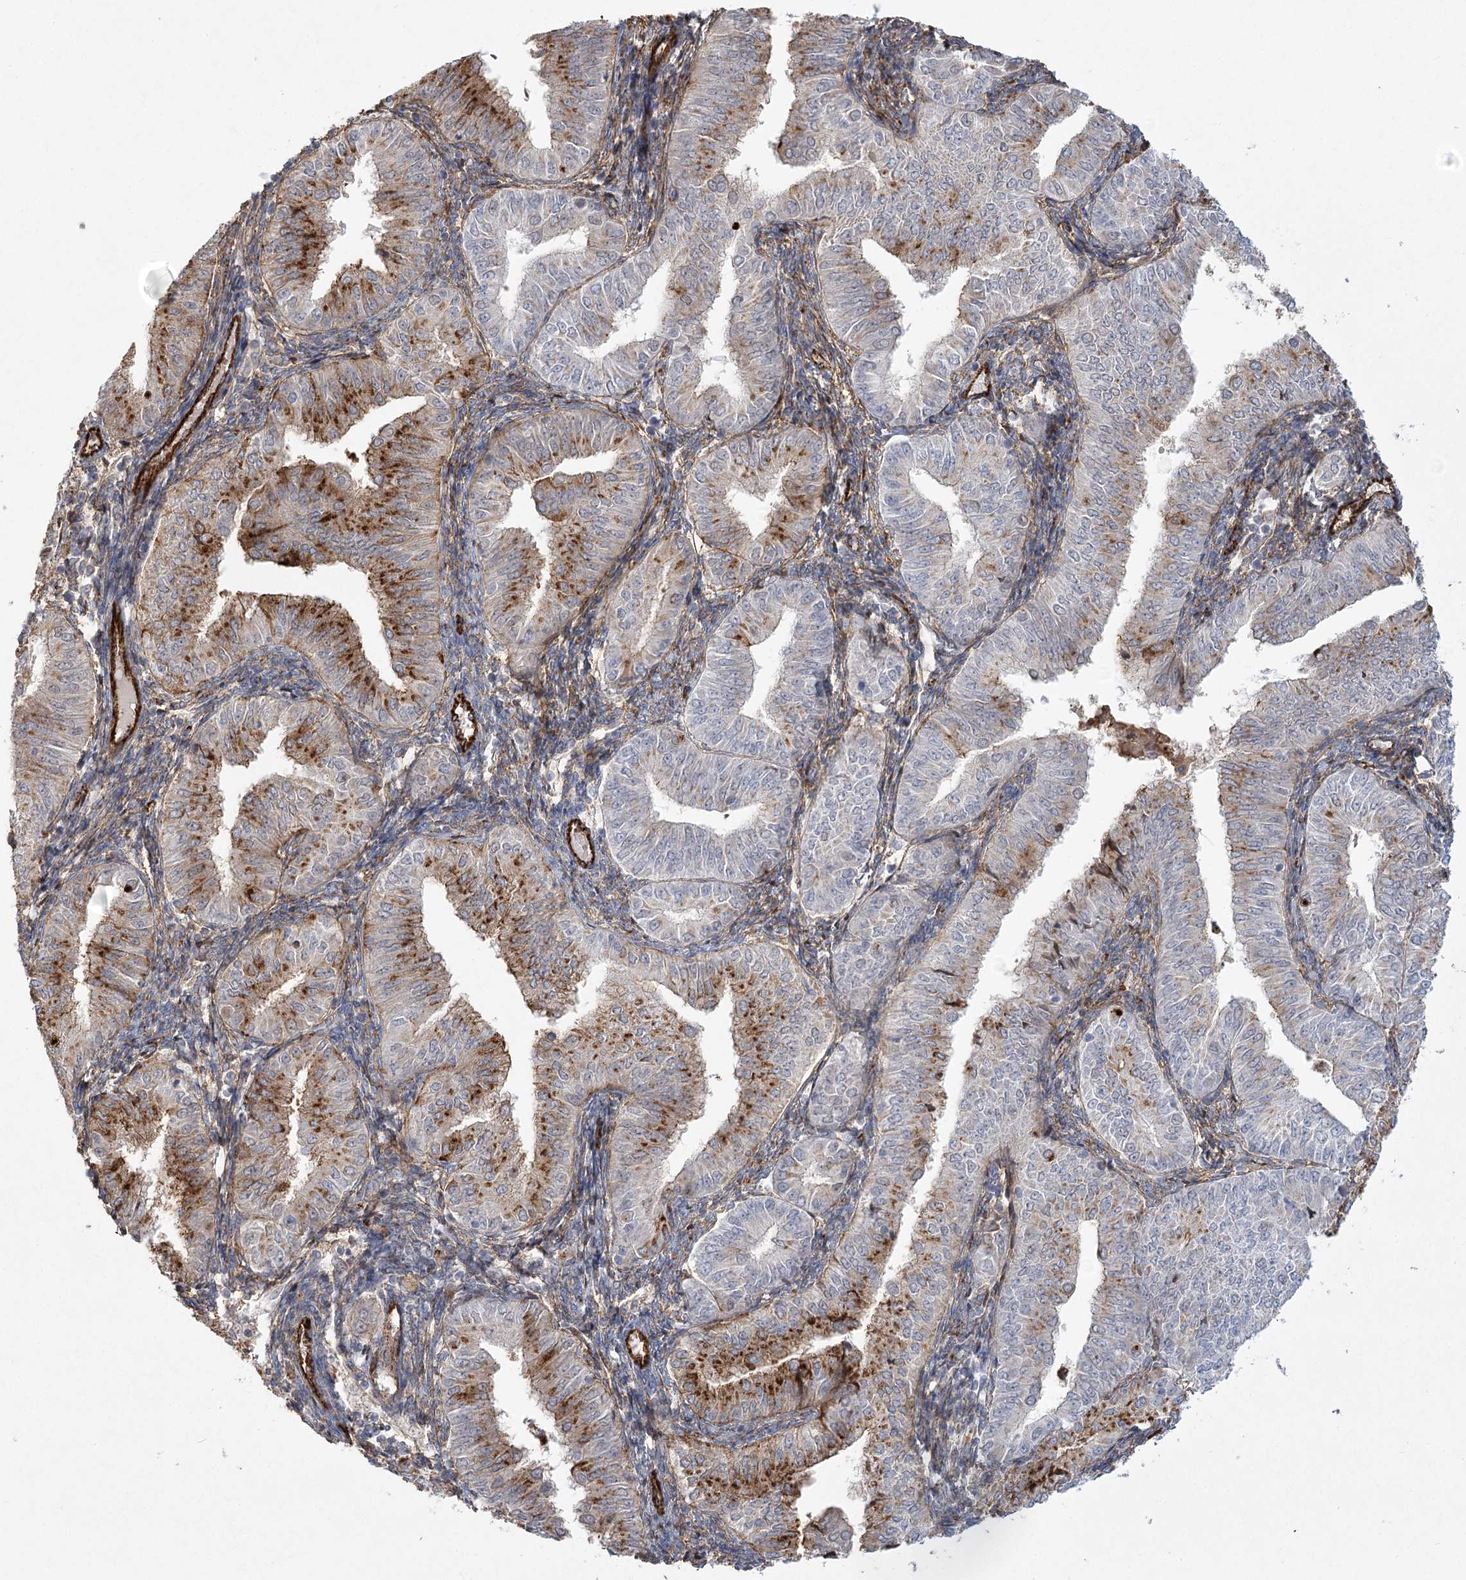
{"staining": {"intensity": "moderate", "quantity": "25%-75%", "location": "cytoplasmic/membranous"}, "tissue": "endometrial cancer", "cell_type": "Tumor cells", "image_type": "cancer", "snomed": [{"axis": "morphology", "description": "Normal tissue, NOS"}, {"axis": "morphology", "description": "Adenocarcinoma, NOS"}, {"axis": "topography", "description": "Endometrium"}], "caption": "Endometrial cancer (adenocarcinoma) stained with a protein marker reveals moderate staining in tumor cells.", "gene": "KBTBD4", "patient": {"sex": "female", "age": 53}}